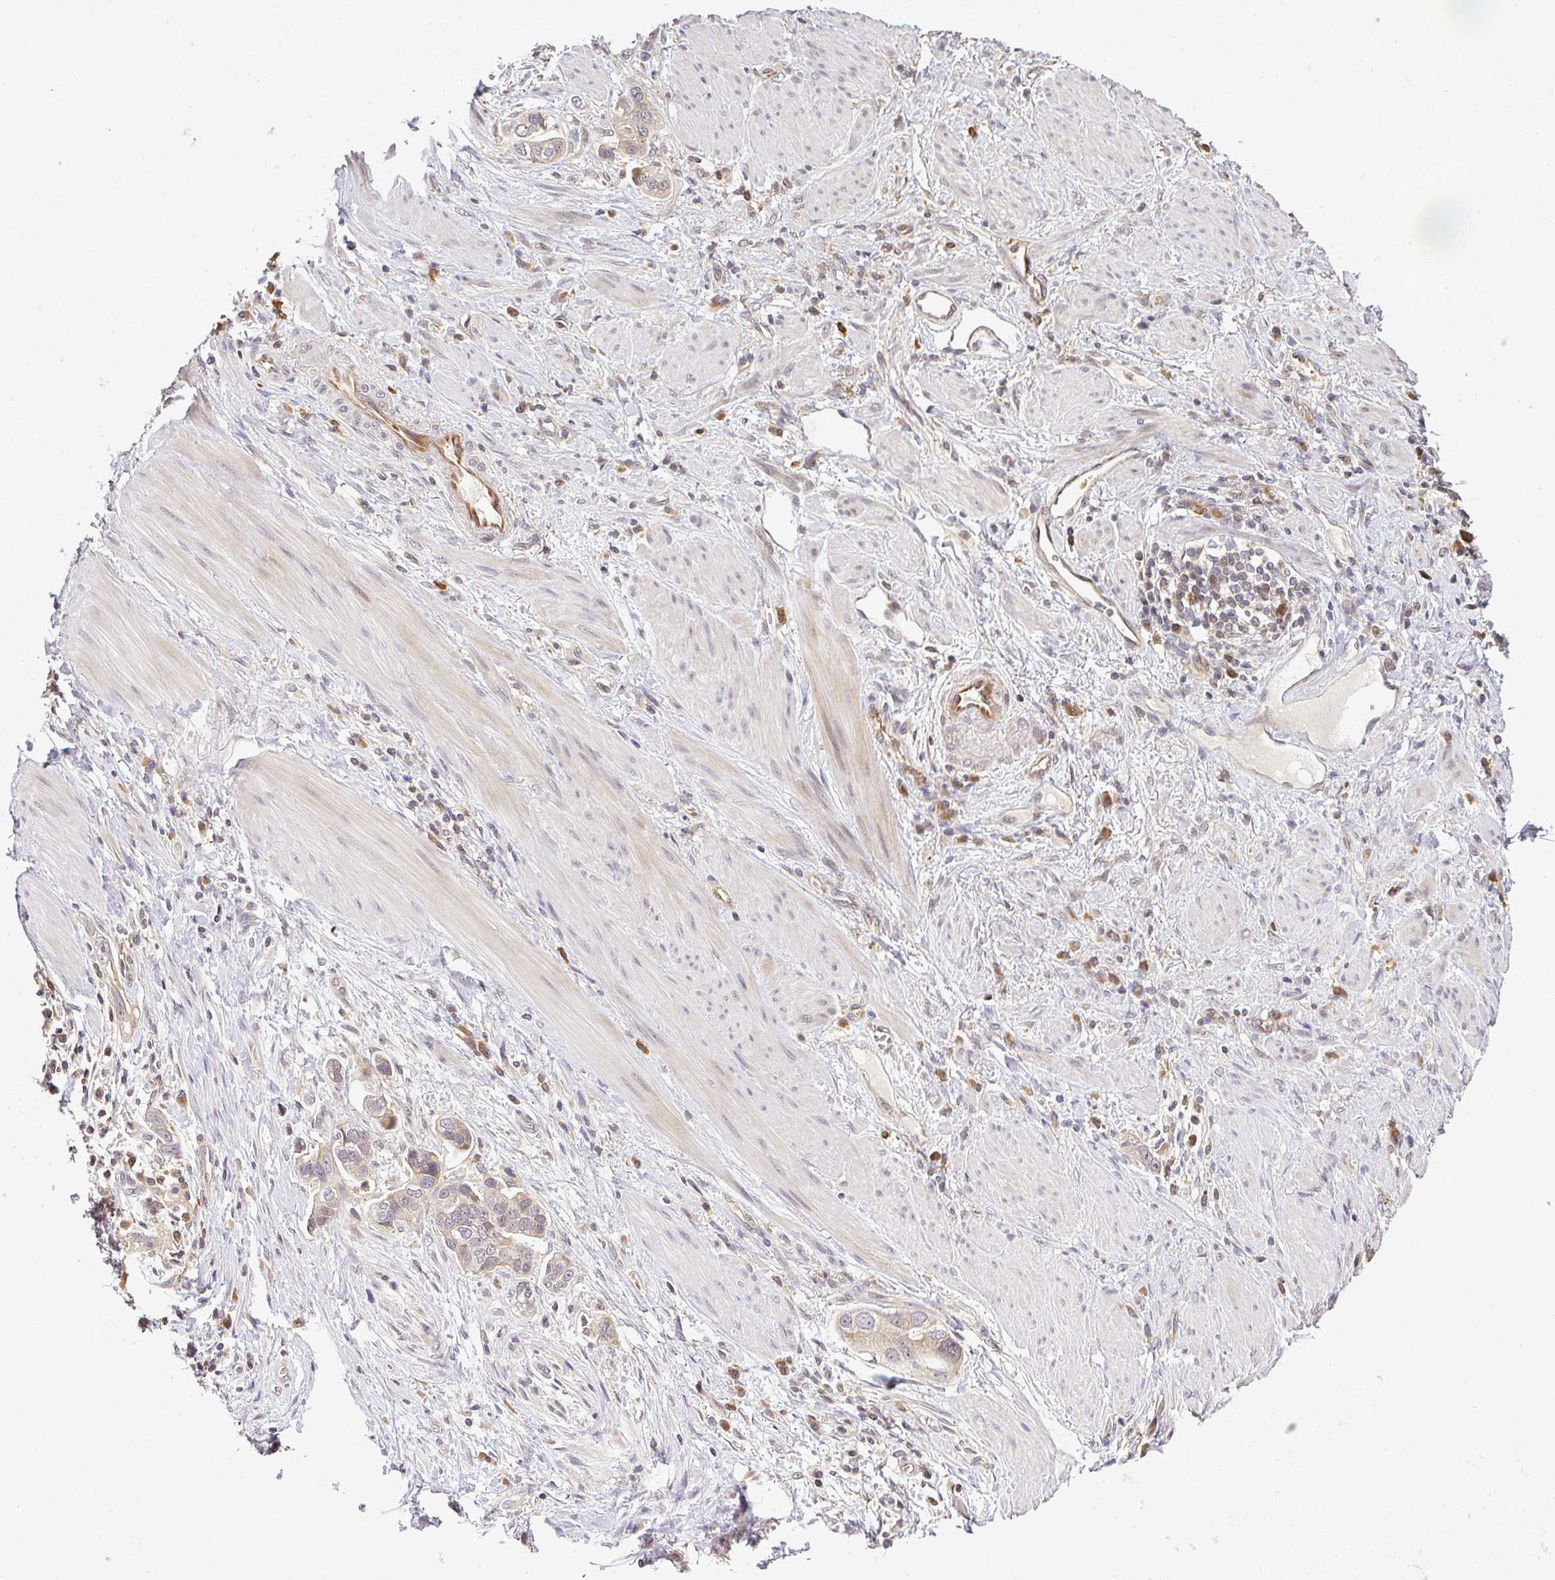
{"staining": {"intensity": "weak", "quantity": ">75%", "location": "cytoplasmic/membranous"}, "tissue": "stomach cancer", "cell_type": "Tumor cells", "image_type": "cancer", "snomed": [{"axis": "morphology", "description": "Adenocarcinoma, NOS"}, {"axis": "topography", "description": "Stomach, lower"}], "caption": "The histopathology image exhibits a brown stain indicating the presence of a protein in the cytoplasmic/membranous of tumor cells in adenocarcinoma (stomach). The protein of interest is shown in brown color, while the nuclei are stained blue.", "gene": "FAM153A", "patient": {"sex": "female", "age": 93}}